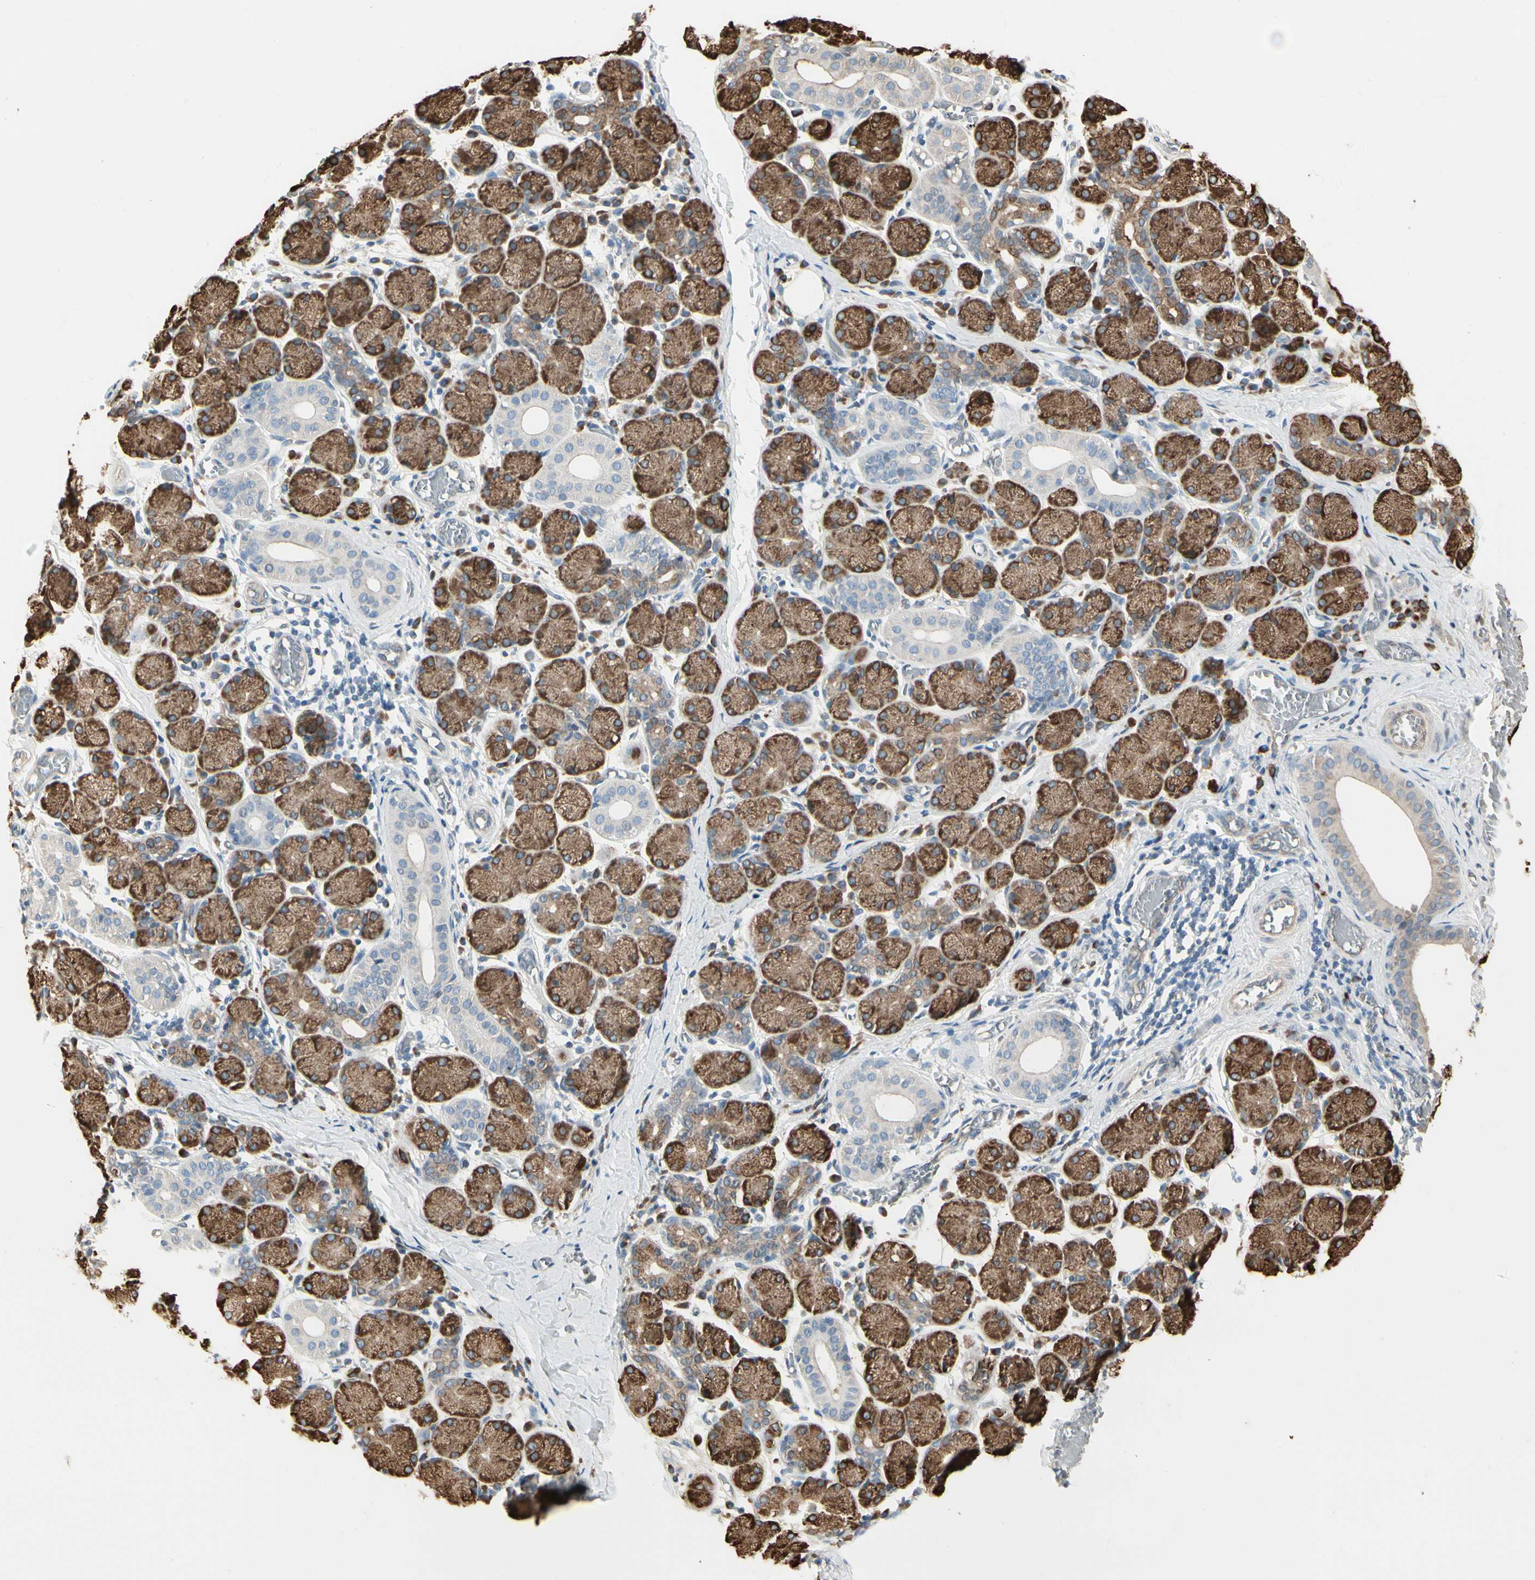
{"staining": {"intensity": "moderate", "quantity": ">75%", "location": "cytoplasmic/membranous"}, "tissue": "salivary gland", "cell_type": "Glandular cells", "image_type": "normal", "snomed": [{"axis": "morphology", "description": "Normal tissue, NOS"}, {"axis": "topography", "description": "Salivary gland"}], "caption": "A histopathology image of salivary gland stained for a protein reveals moderate cytoplasmic/membranous brown staining in glandular cells. The protein is shown in brown color, while the nuclei are stained blue.", "gene": "NUCB2", "patient": {"sex": "female", "age": 24}}